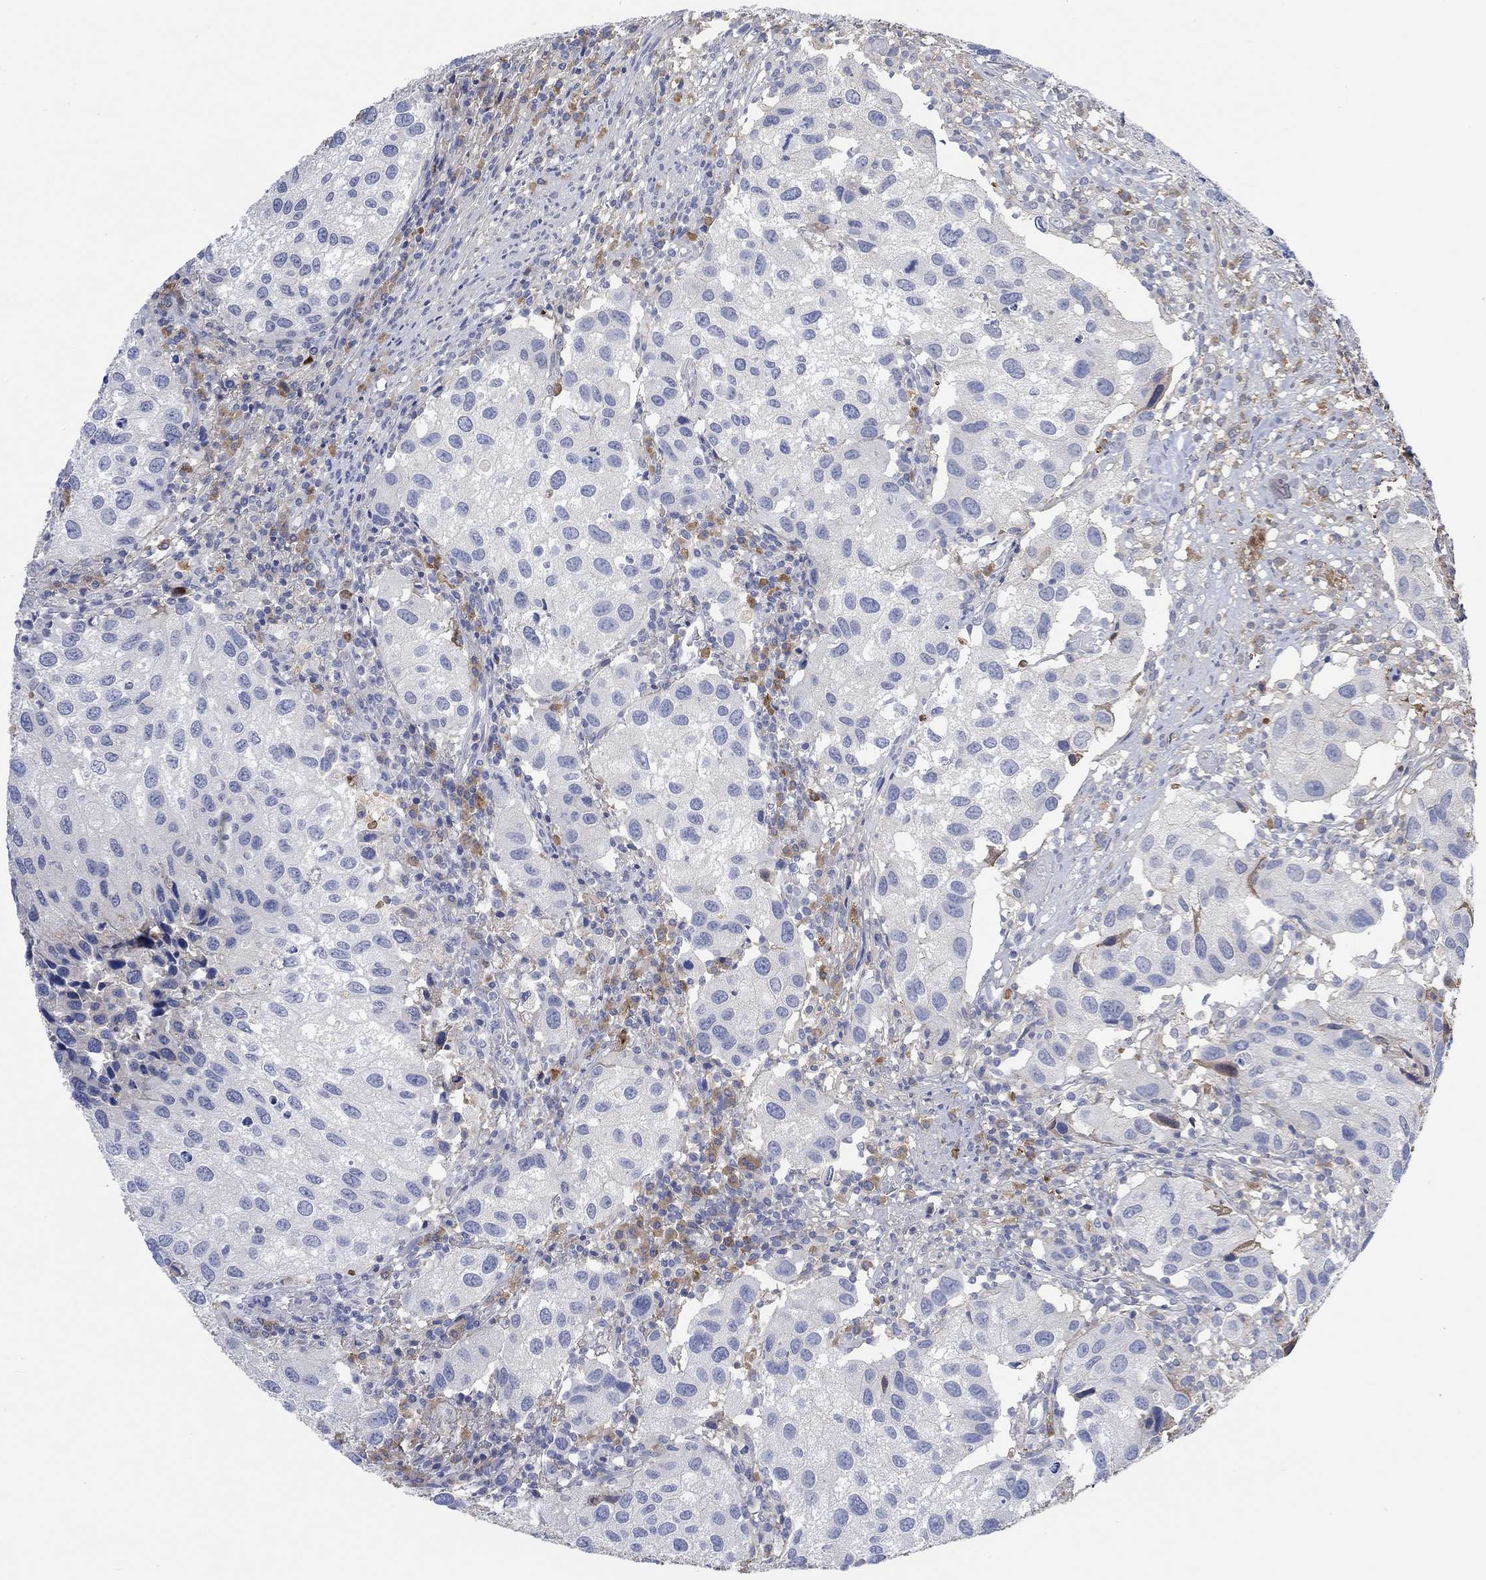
{"staining": {"intensity": "moderate", "quantity": "<25%", "location": "cytoplasmic/membranous"}, "tissue": "urothelial cancer", "cell_type": "Tumor cells", "image_type": "cancer", "snomed": [{"axis": "morphology", "description": "Urothelial carcinoma, High grade"}, {"axis": "topography", "description": "Urinary bladder"}], "caption": "Urothelial carcinoma (high-grade) tissue shows moderate cytoplasmic/membranous positivity in approximately <25% of tumor cells, visualized by immunohistochemistry. Using DAB (3,3'-diaminobenzidine) (brown) and hematoxylin (blue) stains, captured at high magnification using brightfield microscopy.", "gene": "MSTN", "patient": {"sex": "male", "age": 79}}